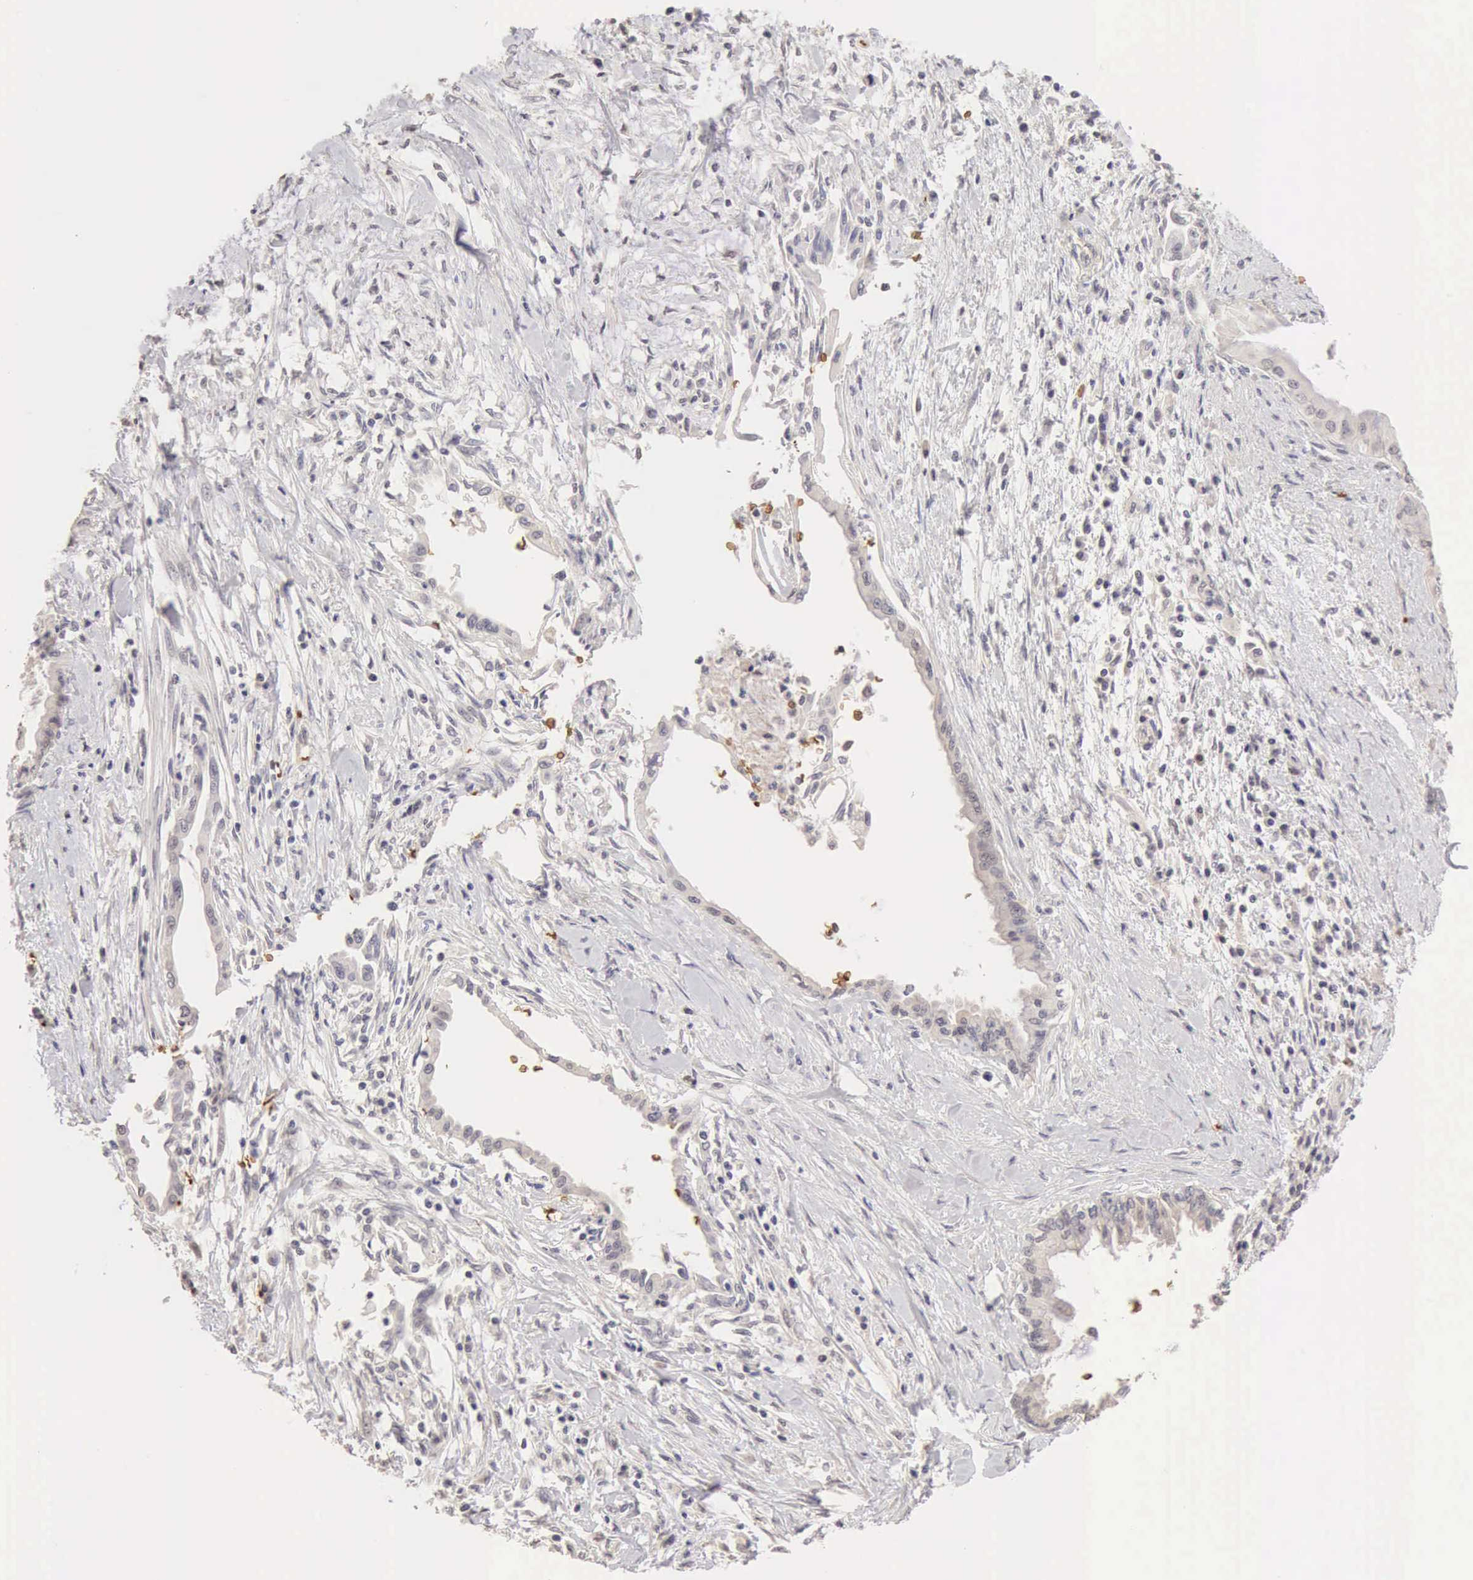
{"staining": {"intensity": "negative", "quantity": "none", "location": "none"}, "tissue": "pancreatic cancer", "cell_type": "Tumor cells", "image_type": "cancer", "snomed": [{"axis": "morphology", "description": "Adenocarcinoma, NOS"}, {"axis": "topography", "description": "Pancreas"}], "caption": "IHC micrograph of human pancreatic cancer stained for a protein (brown), which exhibits no positivity in tumor cells.", "gene": "CFI", "patient": {"sex": "female", "age": 64}}